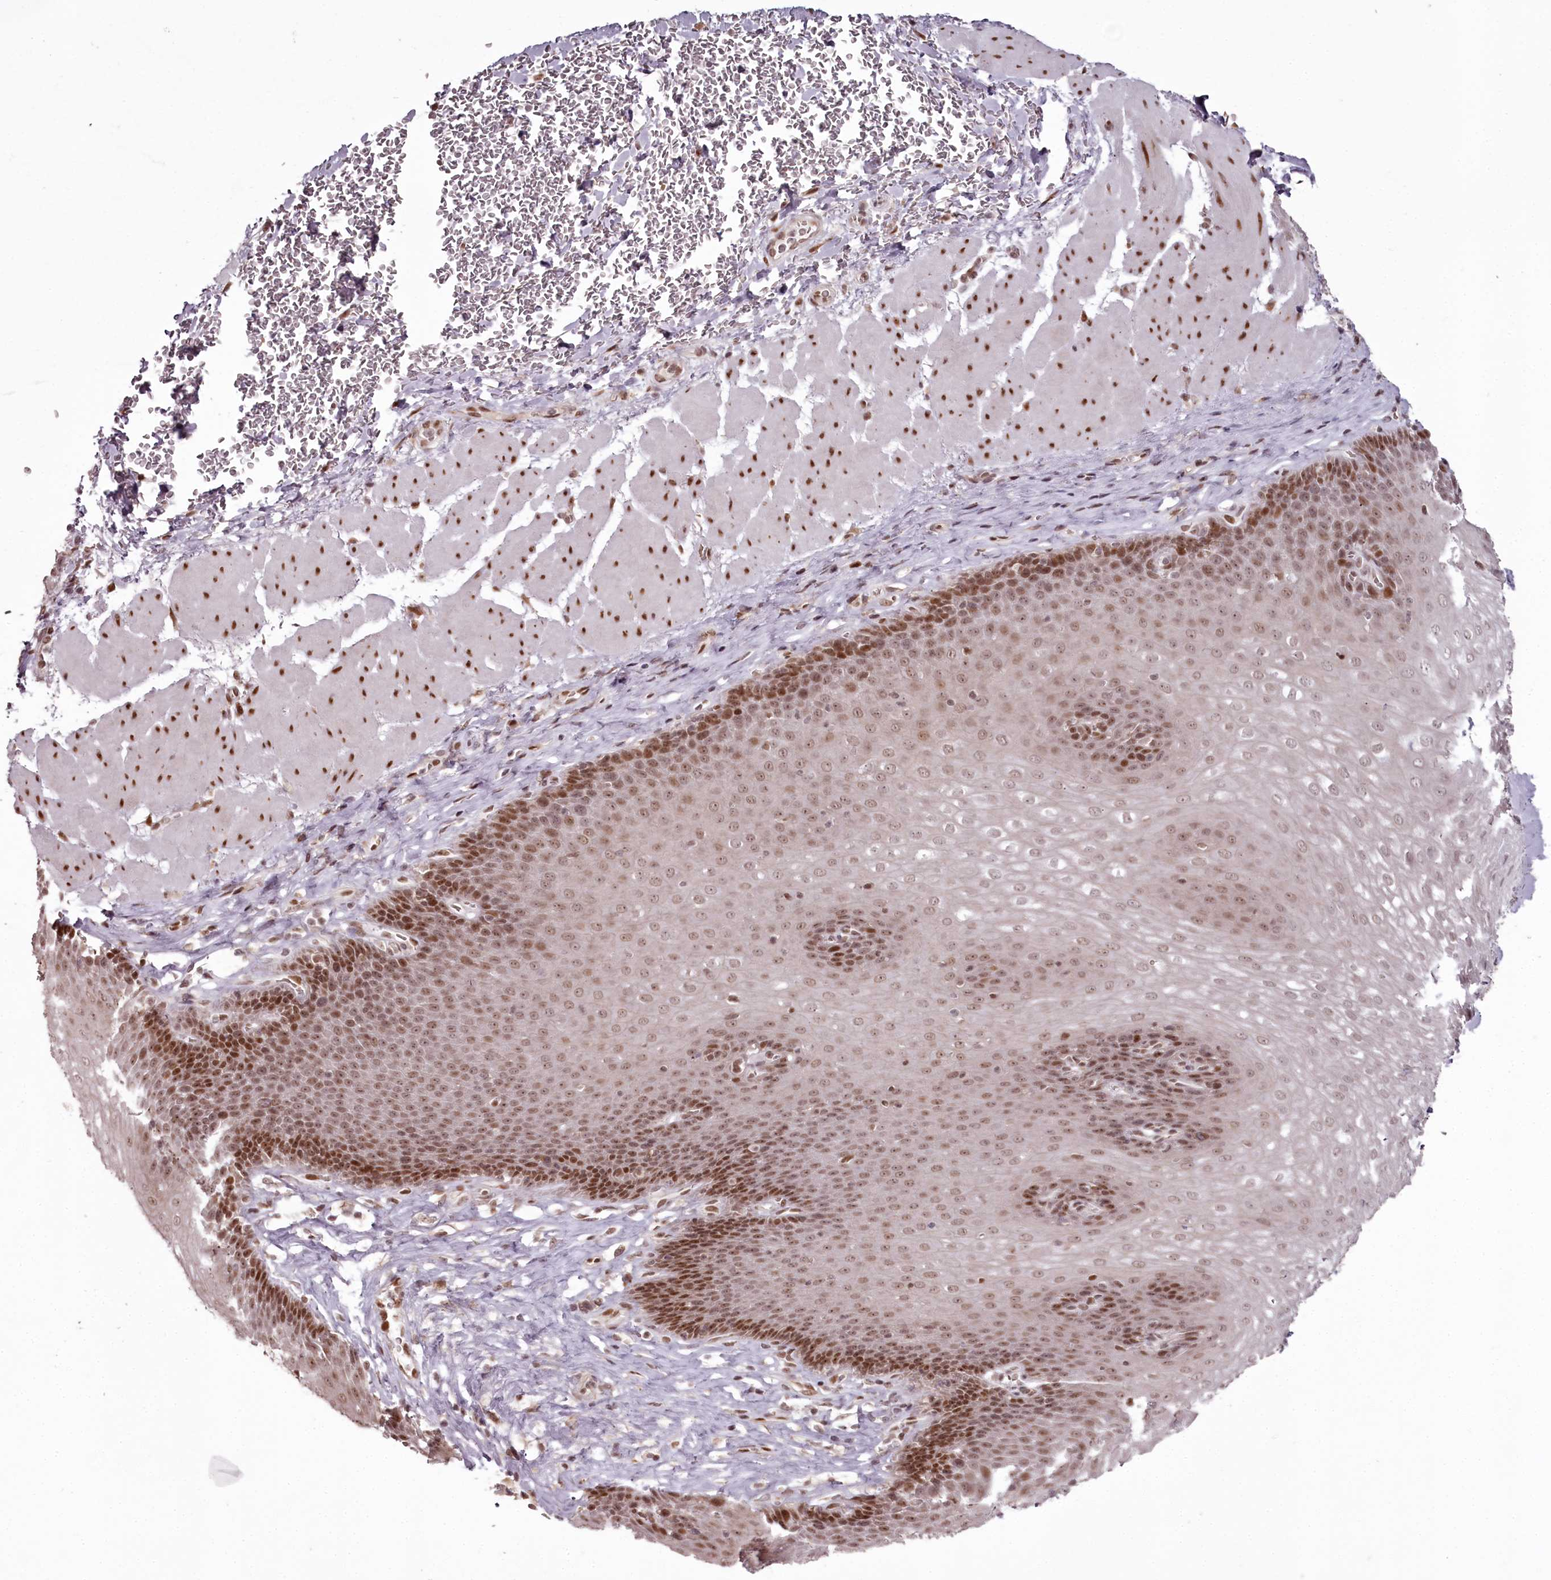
{"staining": {"intensity": "moderate", "quantity": ">75%", "location": "nuclear"}, "tissue": "esophagus", "cell_type": "Squamous epithelial cells", "image_type": "normal", "snomed": [{"axis": "morphology", "description": "Normal tissue, NOS"}, {"axis": "topography", "description": "Esophagus"}], "caption": "DAB (3,3'-diaminobenzidine) immunohistochemical staining of unremarkable human esophagus displays moderate nuclear protein expression in approximately >75% of squamous epithelial cells.", "gene": "THYN1", "patient": {"sex": "female", "age": 66}}